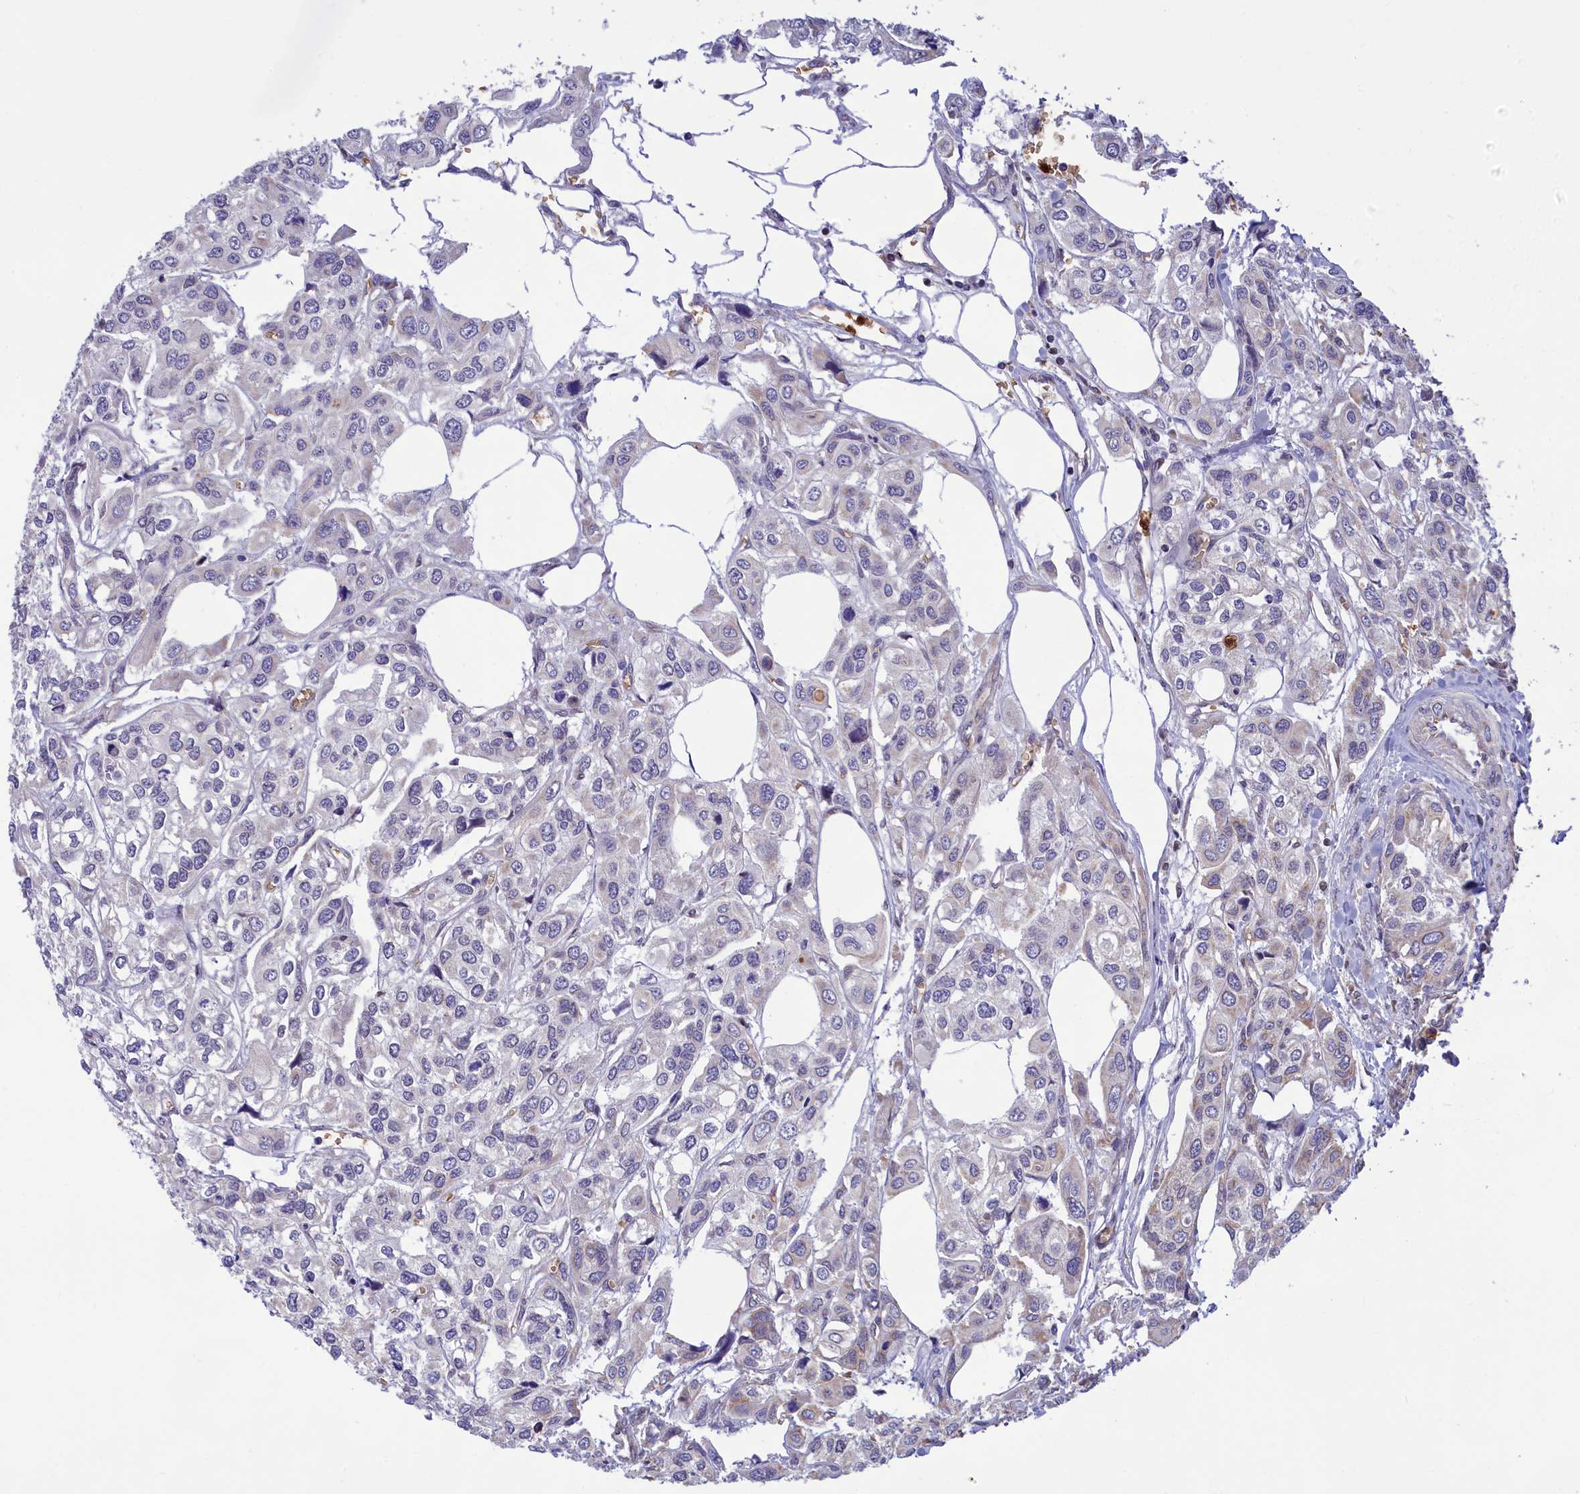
{"staining": {"intensity": "negative", "quantity": "none", "location": "none"}, "tissue": "urothelial cancer", "cell_type": "Tumor cells", "image_type": "cancer", "snomed": [{"axis": "morphology", "description": "Urothelial carcinoma, High grade"}, {"axis": "topography", "description": "Urinary bladder"}], "caption": "The photomicrograph shows no significant positivity in tumor cells of urothelial cancer.", "gene": "PKHD1L1", "patient": {"sex": "male", "age": 67}}